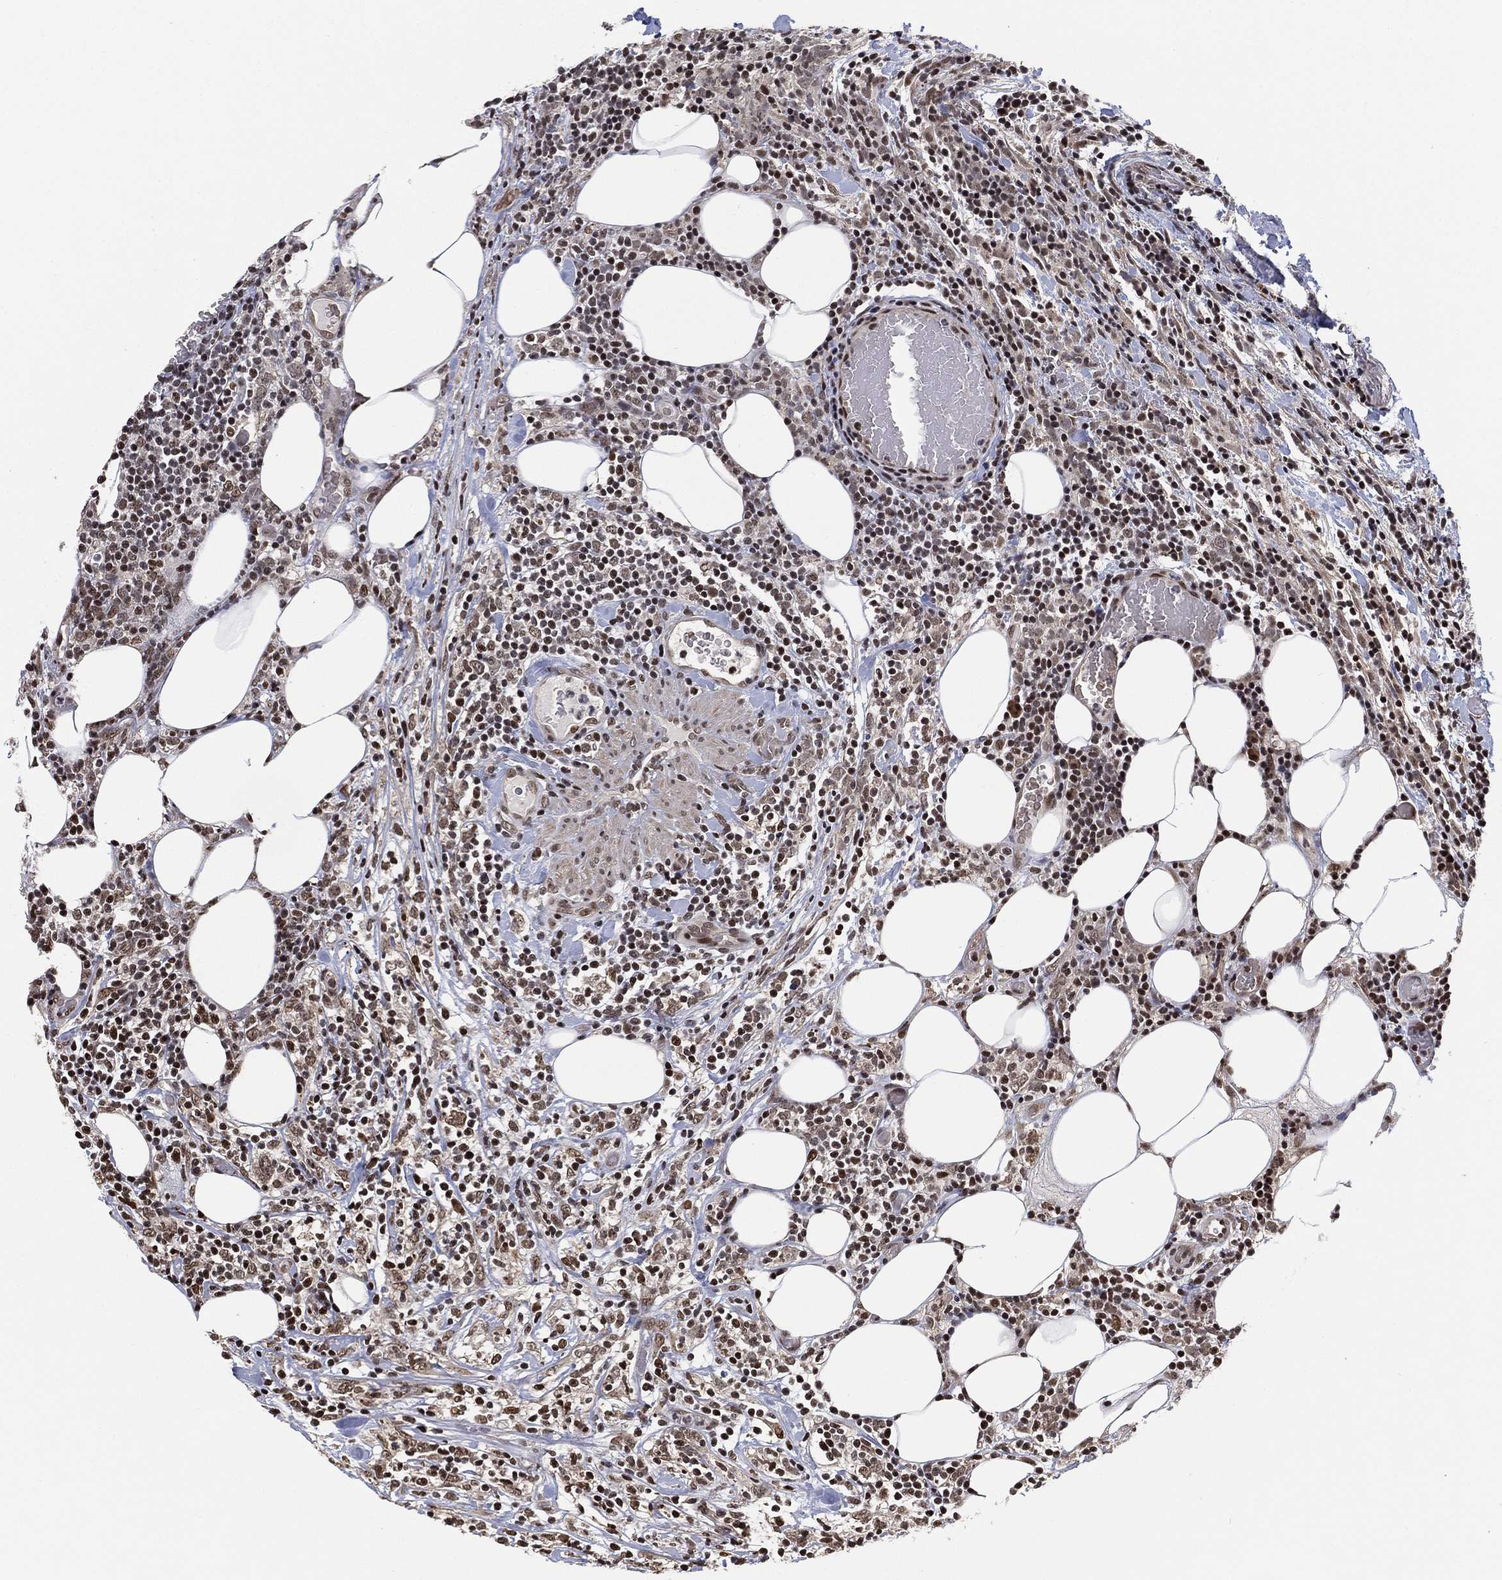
{"staining": {"intensity": "moderate", "quantity": "25%-75%", "location": "nuclear"}, "tissue": "lymphoma", "cell_type": "Tumor cells", "image_type": "cancer", "snomed": [{"axis": "morphology", "description": "Malignant lymphoma, non-Hodgkin's type, High grade"}, {"axis": "topography", "description": "Lymph node"}], "caption": "The immunohistochemical stain highlights moderate nuclear staining in tumor cells of lymphoma tissue.", "gene": "ZSCAN30", "patient": {"sex": "female", "age": 84}}